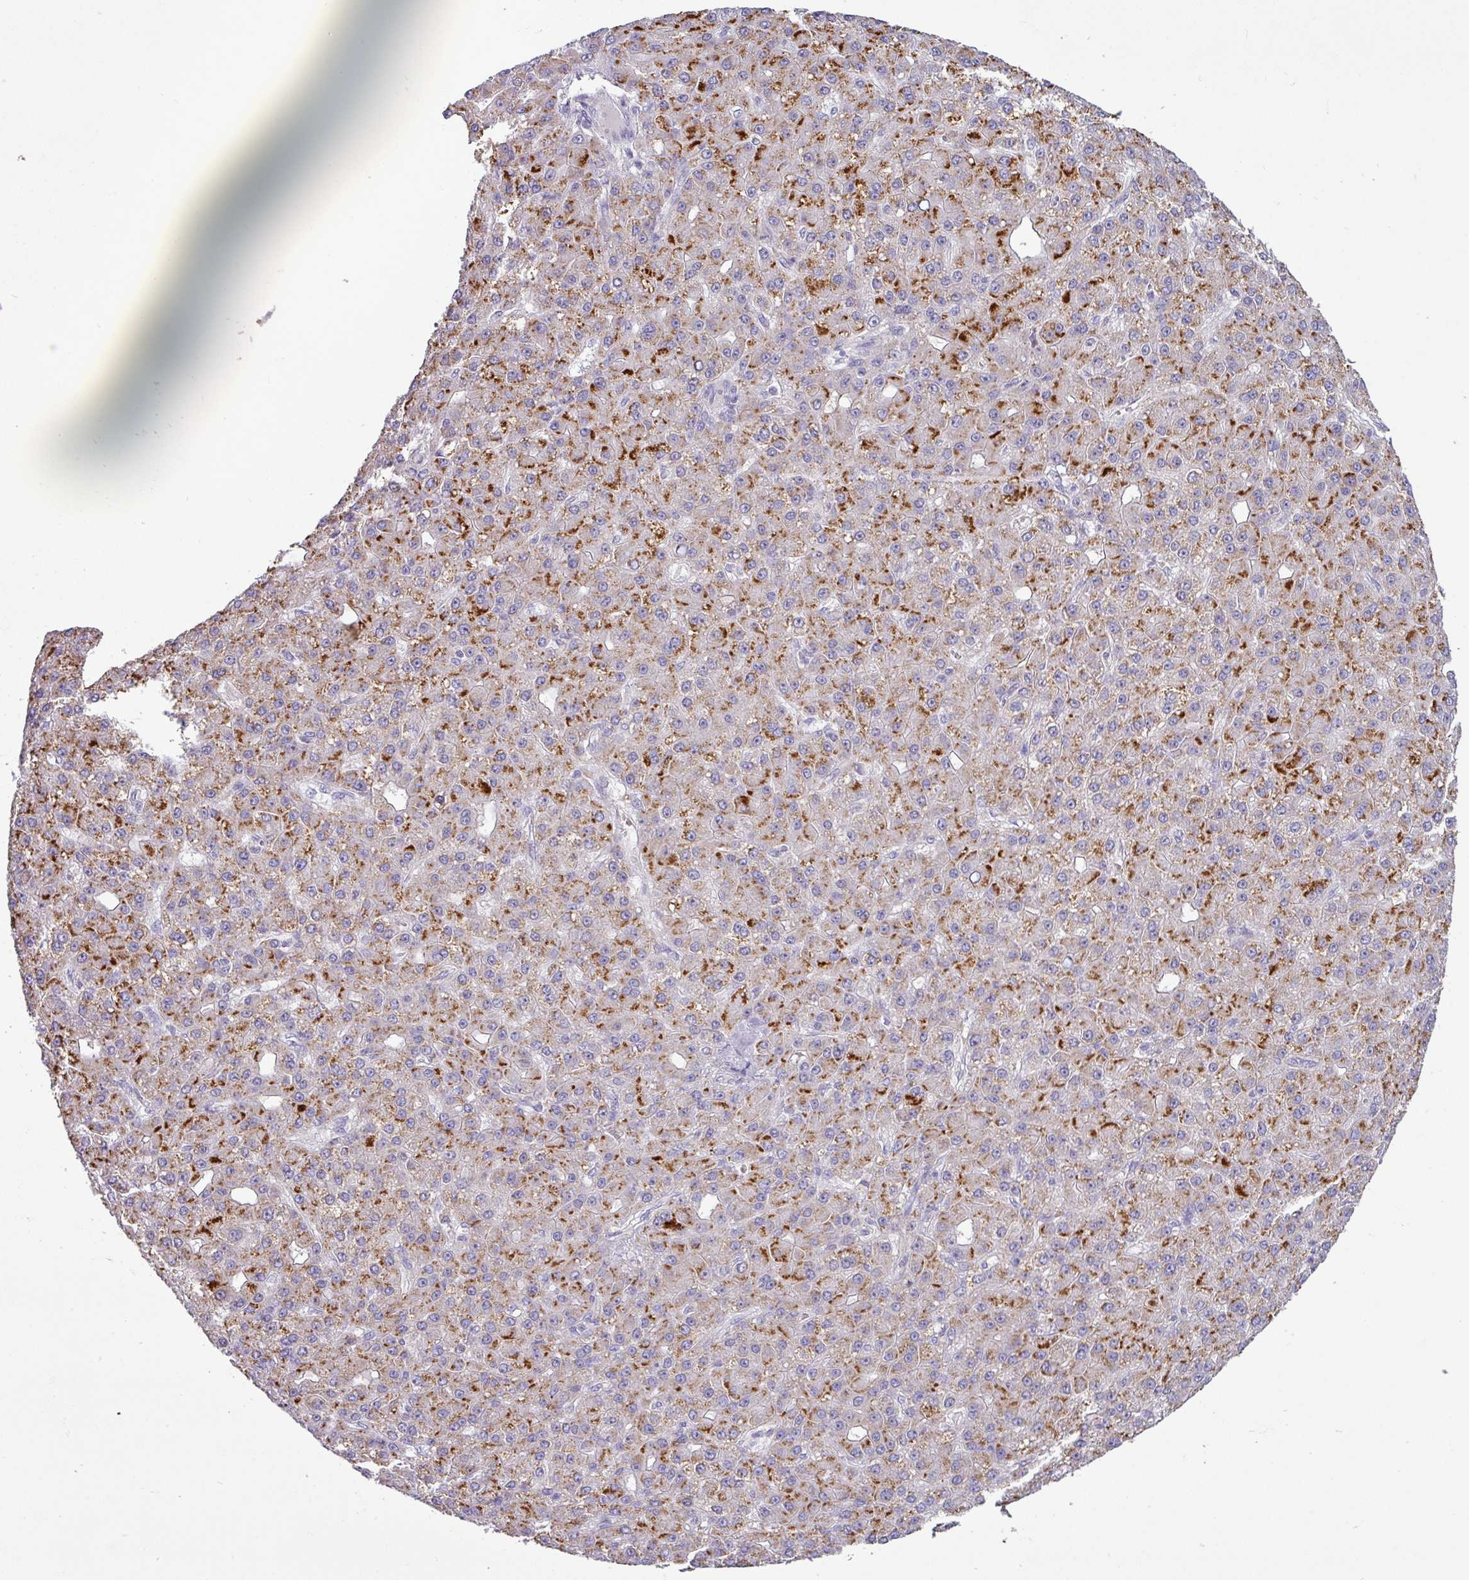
{"staining": {"intensity": "strong", "quantity": "25%-75%", "location": "cytoplasmic/membranous"}, "tissue": "liver cancer", "cell_type": "Tumor cells", "image_type": "cancer", "snomed": [{"axis": "morphology", "description": "Carcinoma, Hepatocellular, NOS"}, {"axis": "topography", "description": "Liver"}], "caption": "Liver hepatocellular carcinoma tissue exhibits strong cytoplasmic/membranous expression in about 25%-75% of tumor cells", "gene": "ACAP3", "patient": {"sex": "male", "age": 67}}